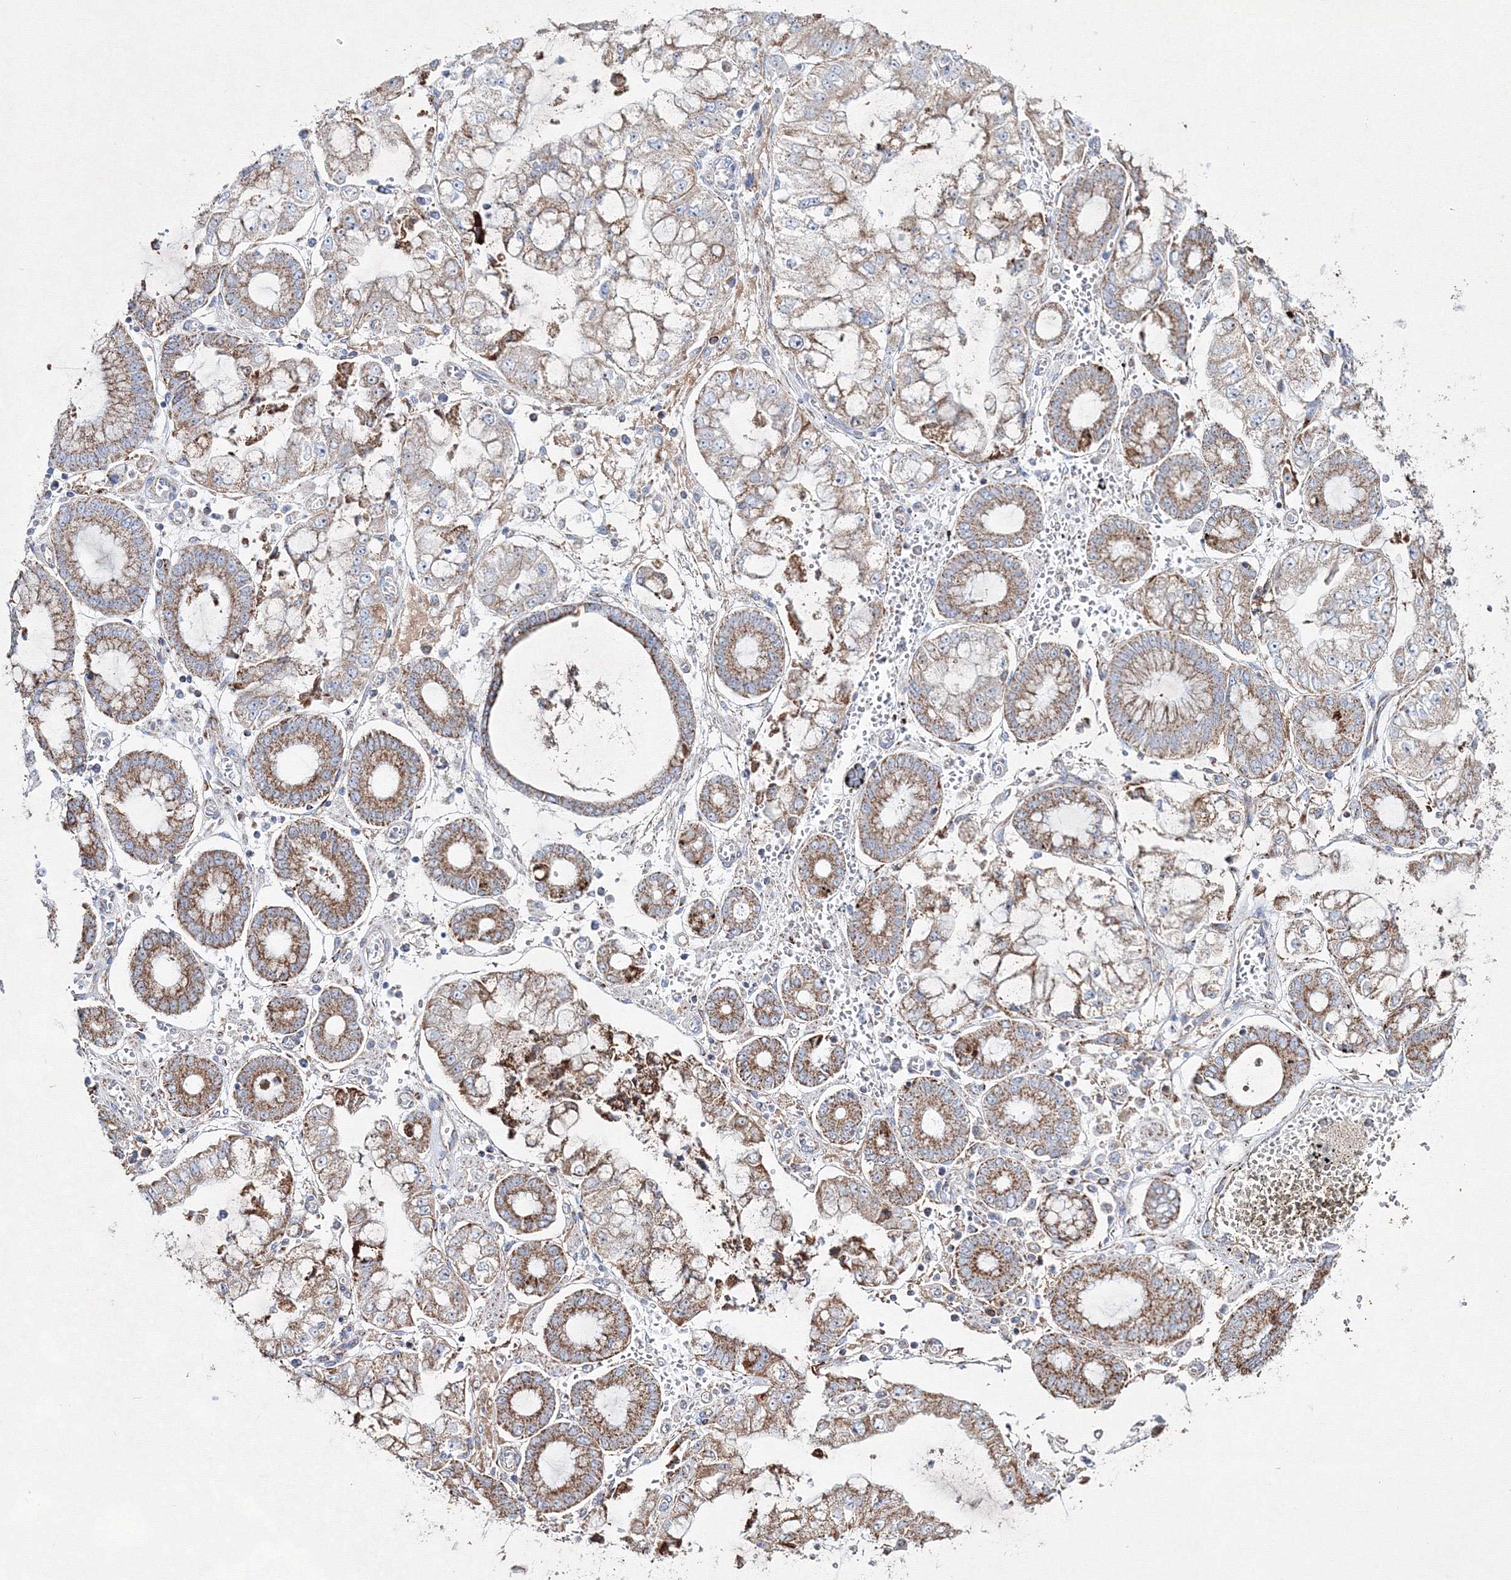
{"staining": {"intensity": "moderate", "quantity": ">75%", "location": "cytoplasmic/membranous"}, "tissue": "stomach cancer", "cell_type": "Tumor cells", "image_type": "cancer", "snomed": [{"axis": "morphology", "description": "Adenocarcinoma, NOS"}, {"axis": "topography", "description": "Stomach"}], "caption": "Protein staining of adenocarcinoma (stomach) tissue demonstrates moderate cytoplasmic/membranous positivity in approximately >75% of tumor cells. The staining is performed using DAB brown chromogen to label protein expression. The nuclei are counter-stained blue using hematoxylin.", "gene": "IGSF9", "patient": {"sex": "male", "age": 76}}